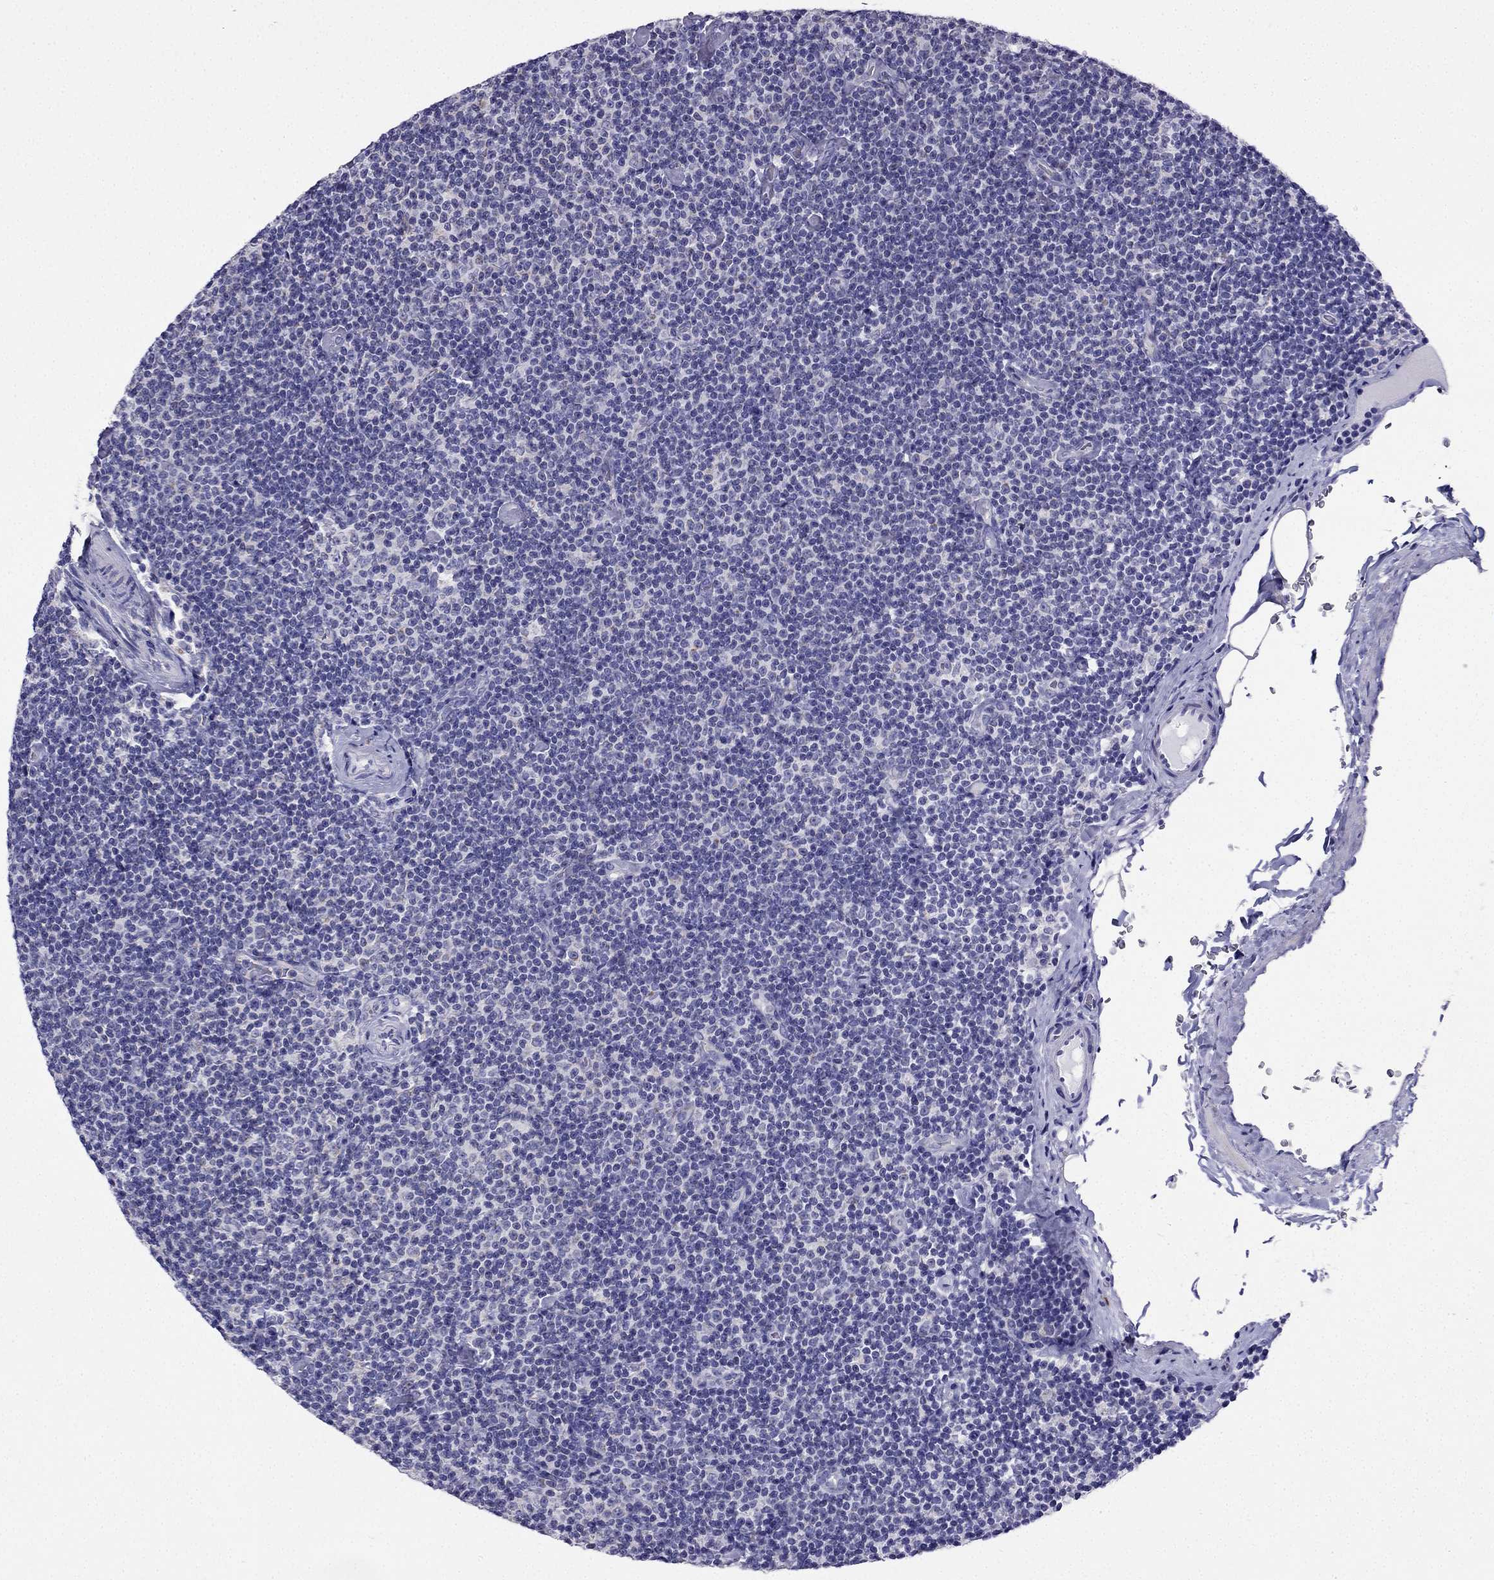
{"staining": {"intensity": "negative", "quantity": "none", "location": "none"}, "tissue": "lymphoma", "cell_type": "Tumor cells", "image_type": "cancer", "snomed": [{"axis": "morphology", "description": "Malignant lymphoma, non-Hodgkin's type, Low grade"}, {"axis": "topography", "description": "Lymph node"}], "caption": "Human malignant lymphoma, non-Hodgkin's type (low-grade) stained for a protein using immunohistochemistry shows no staining in tumor cells.", "gene": "KIF5A", "patient": {"sex": "male", "age": 81}}